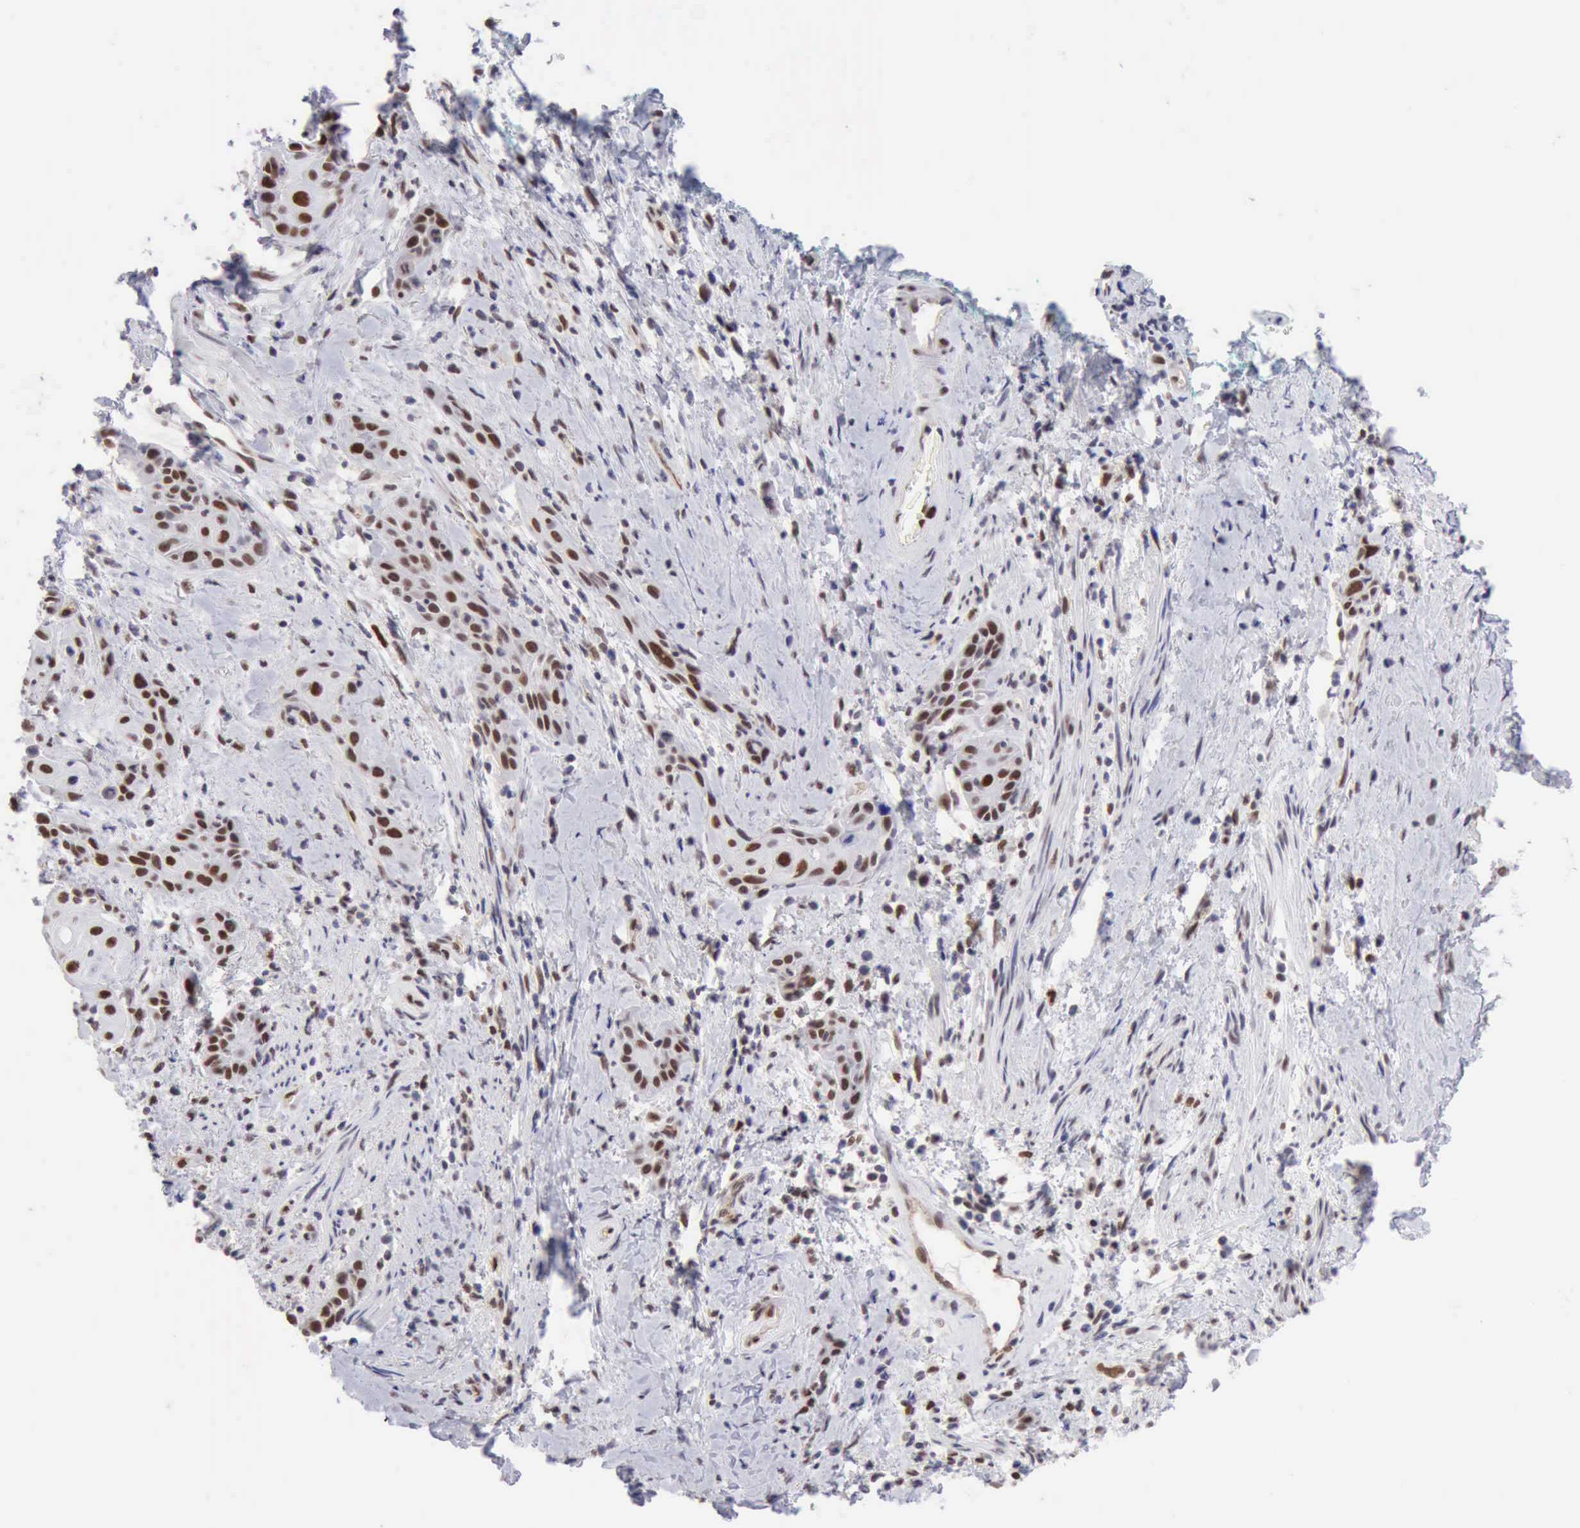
{"staining": {"intensity": "strong", "quantity": "25%-75%", "location": "nuclear"}, "tissue": "skin cancer", "cell_type": "Tumor cells", "image_type": "cancer", "snomed": [{"axis": "morphology", "description": "Squamous cell carcinoma, NOS"}, {"axis": "topography", "description": "Skin"}, {"axis": "topography", "description": "Anal"}], "caption": "The image demonstrates immunohistochemical staining of skin squamous cell carcinoma. There is strong nuclear positivity is appreciated in approximately 25%-75% of tumor cells. (Brightfield microscopy of DAB IHC at high magnification).", "gene": "ERCC4", "patient": {"sex": "male", "age": 64}}